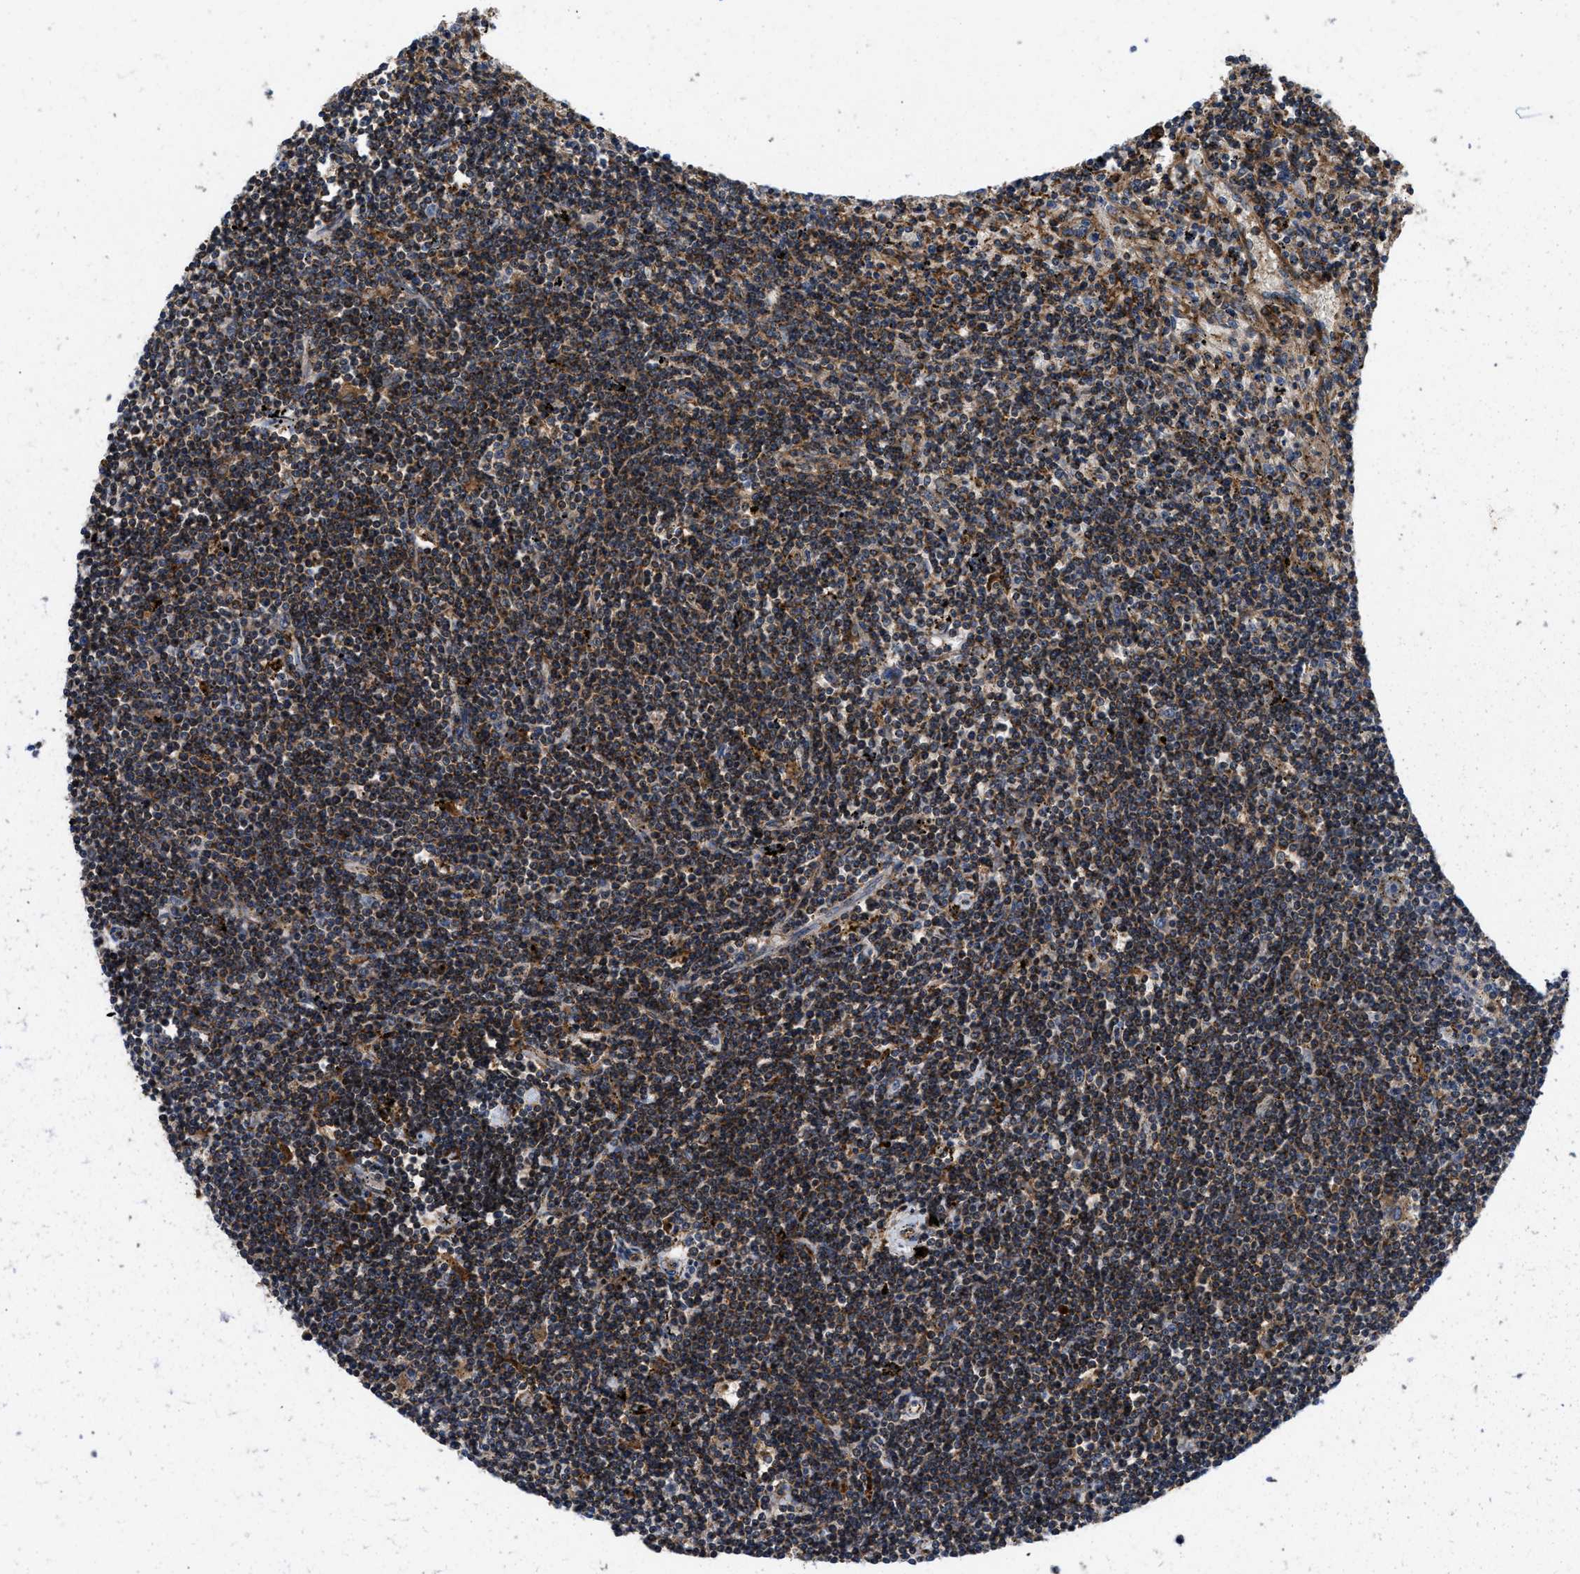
{"staining": {"intensity": "moderate", "quantity": "25%-75%", "location": "cytoplasmic/membranous"}, "tissue": "lymphoma", "cell_type": "Tumor cells", "image_type": "cancer", "snomed": [{"axis": "morphology", "description": "Malignant lymphoma, non-Hodgkin's type, Low grade"}, {"axis": "topography", "description": "Spleen"}], "caption": "Protein expression analysis of lymphoma displays moderate cytoplasmic/membranous positivity in approximately 25%-75% of tumor cells.", "gene": "ENPP4", "patient": {"sex": "male", "age": 76}}